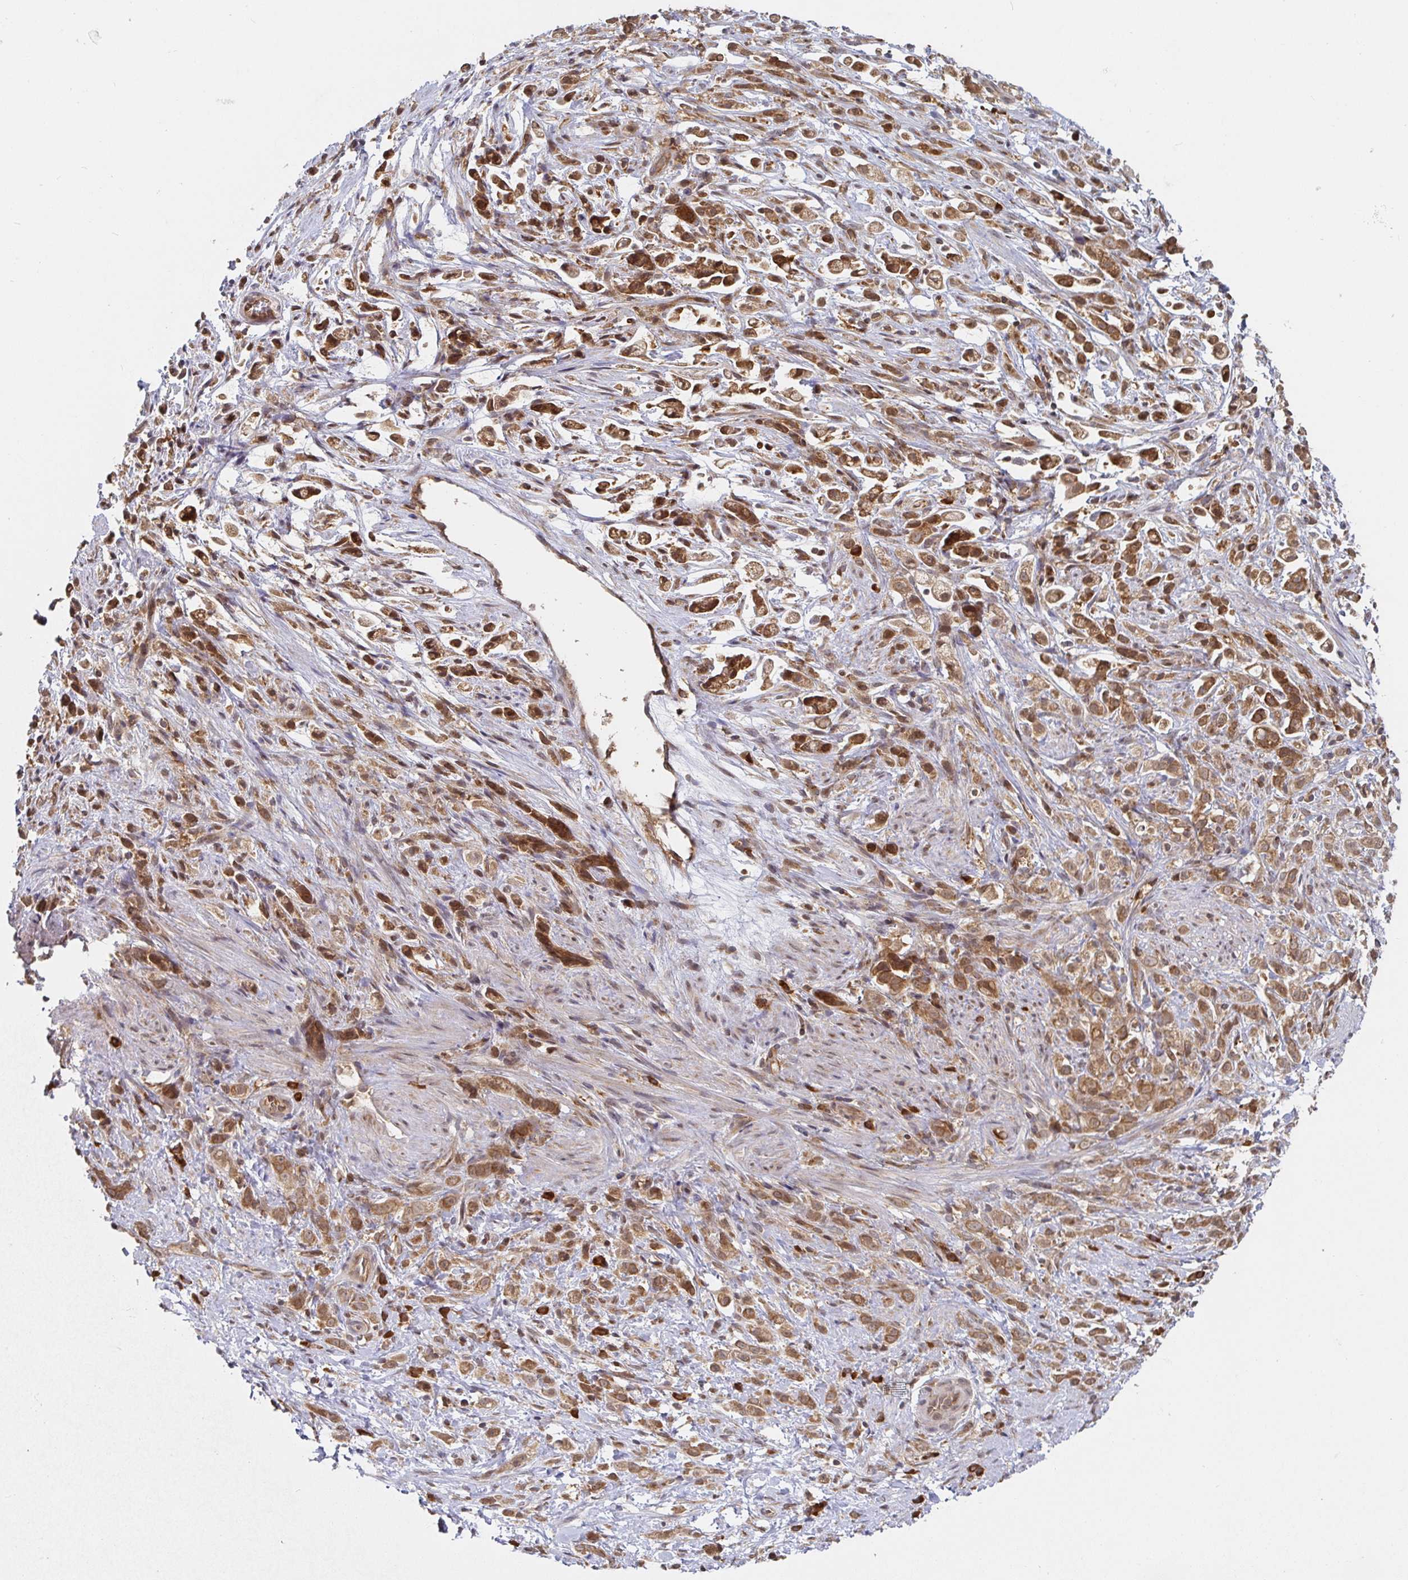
{"staining": {"intensity": "moderate", "quantity": ">75%", "location": "cytoplasmic/membranous"}, "tissue": "stomach cancer", "cell_type": "Tumor cells", "image_type": "cancer", "snomed": [{"axis": "morphology", "description": "Adenocarcinoma, NOS"}, {"axis": "topography", "description": "Stomach"}], "caption": "A micrograph of stomach cancer (adenocarcinoma) stained for a protein displays moderate cytoplasmic/membranous brown staining in tumor cells. The staining was performed using DAB to visualize the protein expression in brown, while the nuclei were stained in blue with hematoxylin (Magnification: 20x).", "gene": "ALG1", "patient": {"sex": "female", "age": 60}}